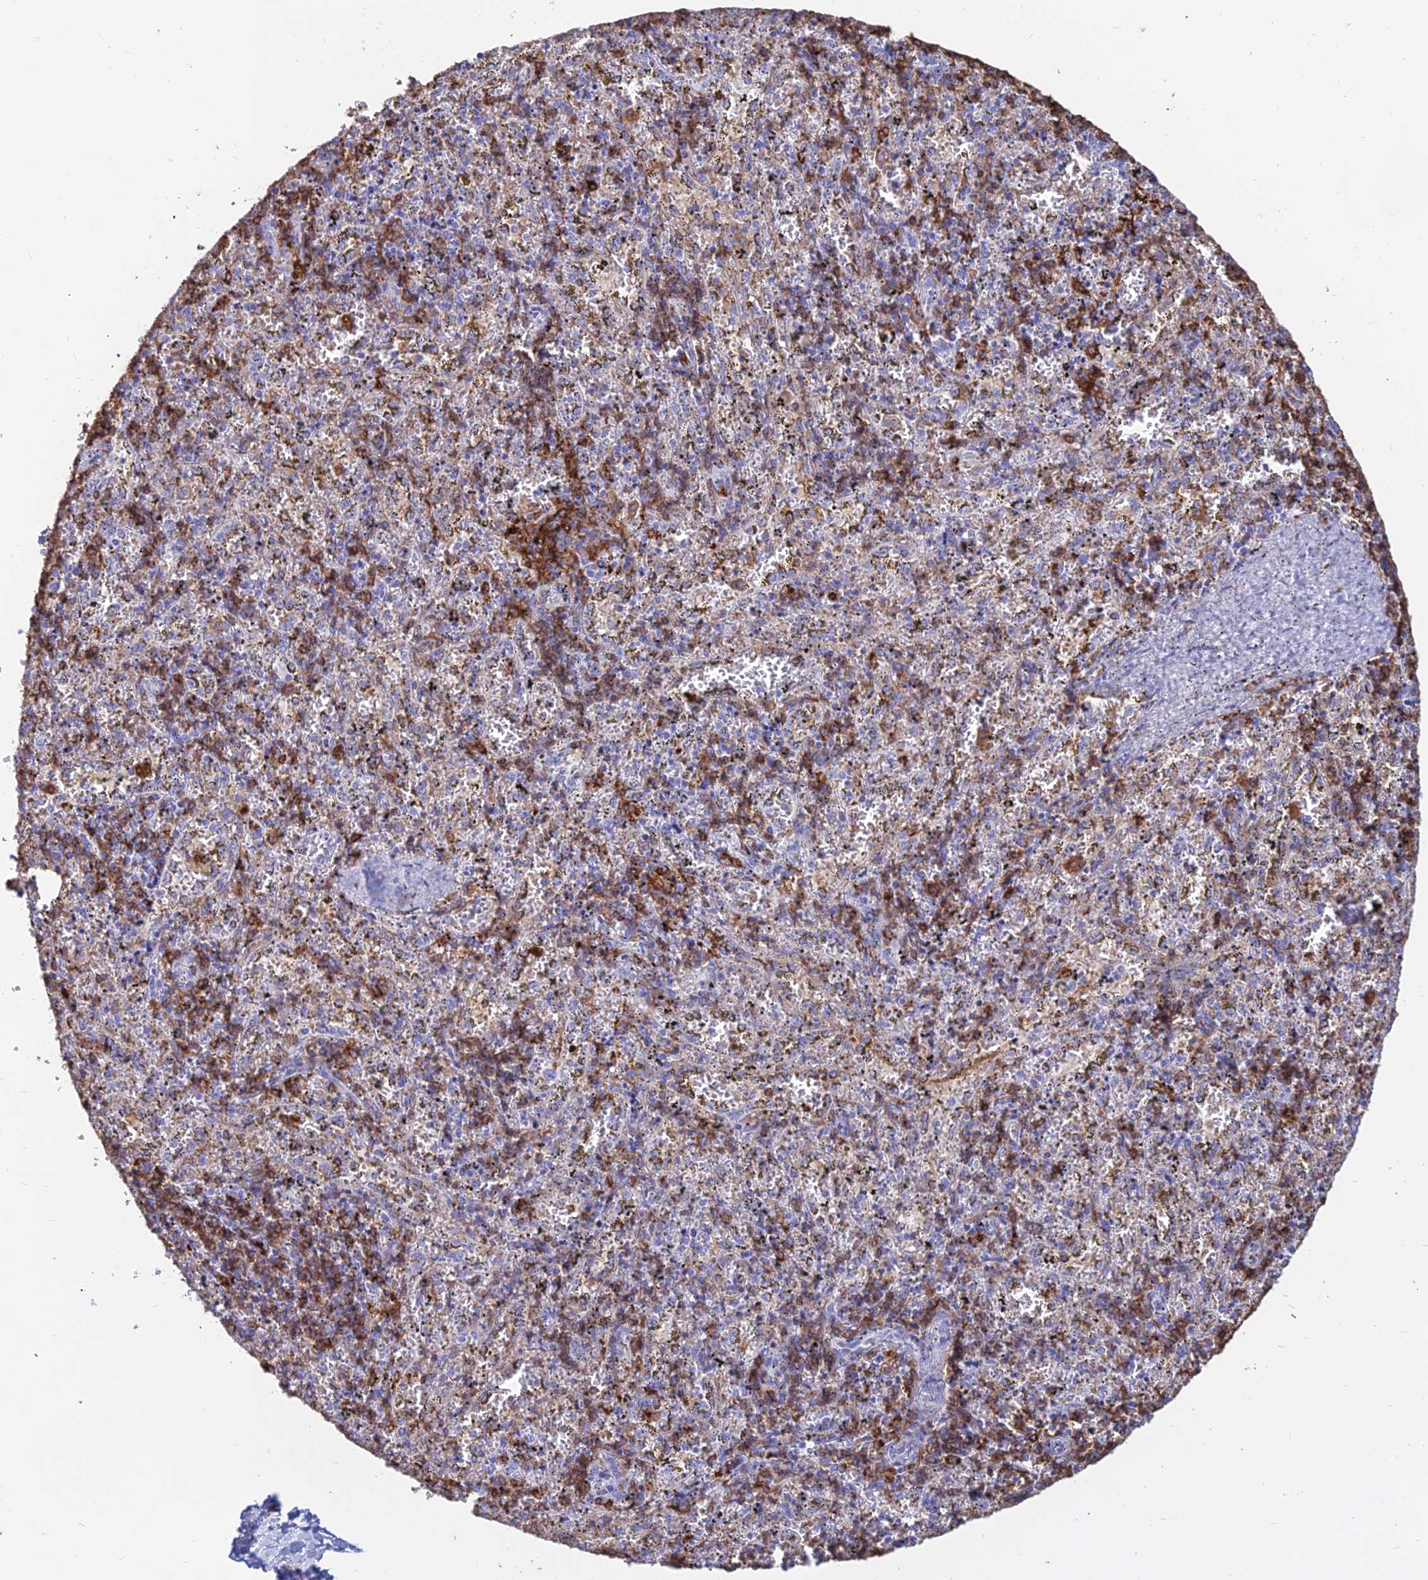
{"staining": {"intensity": "strong", "quantity": "<25%", "location": "cytoplasmic/membranous"}, "tissue": "spleen", "cell_type": "Cells in red pulp", "image_type": "normal", "snomed": [{"axis": "morphology", "description": "Normal tissue, NOS"}, {"axis": "topography", "description": "Spleen"}], "caption": "This image reveals benign spleen stained with immunohistochemistry to label a protein in brown. The cytoplasmic/membranous of cells in red pulp show strong positivity for the protein. Nuclei are counter-stained blue.", "gene": "HLA", "patient": {"sex": "male", "age": 11}}